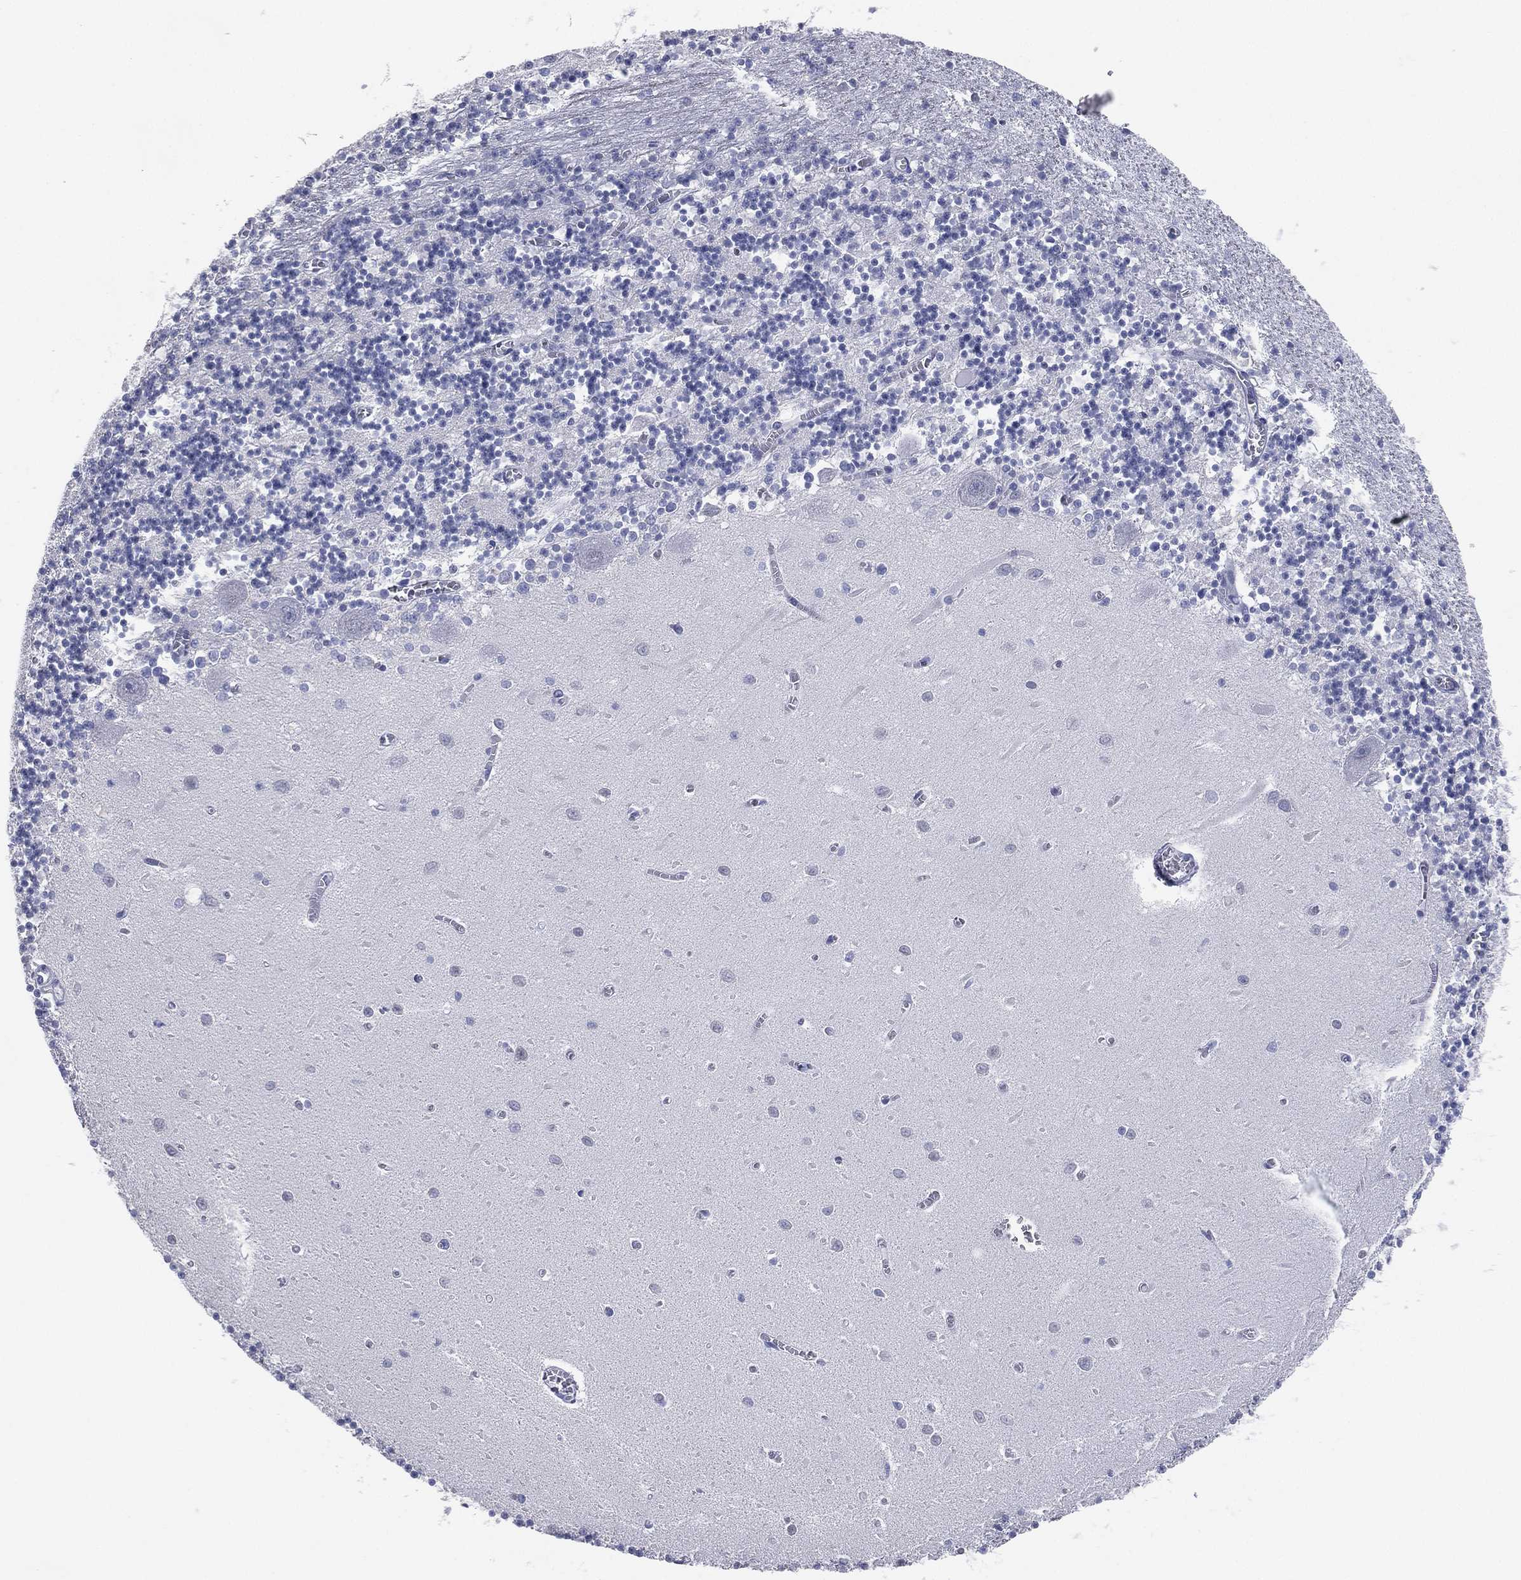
{"staining": {"intensity": "negative", "quantity": "none", "location": "none"}, "tissue": "cerebellum", "cell_type": "Cells in granular layer", "image_type": "normal", "snomed": [{"axis": "morphology", "description": "Normal tissue, NOS"}, {"axis": "topography", "description": "Cerebellum"}], "caption": "This photomicrograph is of unremarkable cerebellum stained with immunohistochemistry (IHC) to label a protein in brown with the nuclei are counter-stained blue. There is no positivity in cells in granular layer.", "gene": "CFTR", "patient": {"sex": "female", "age": 64}}